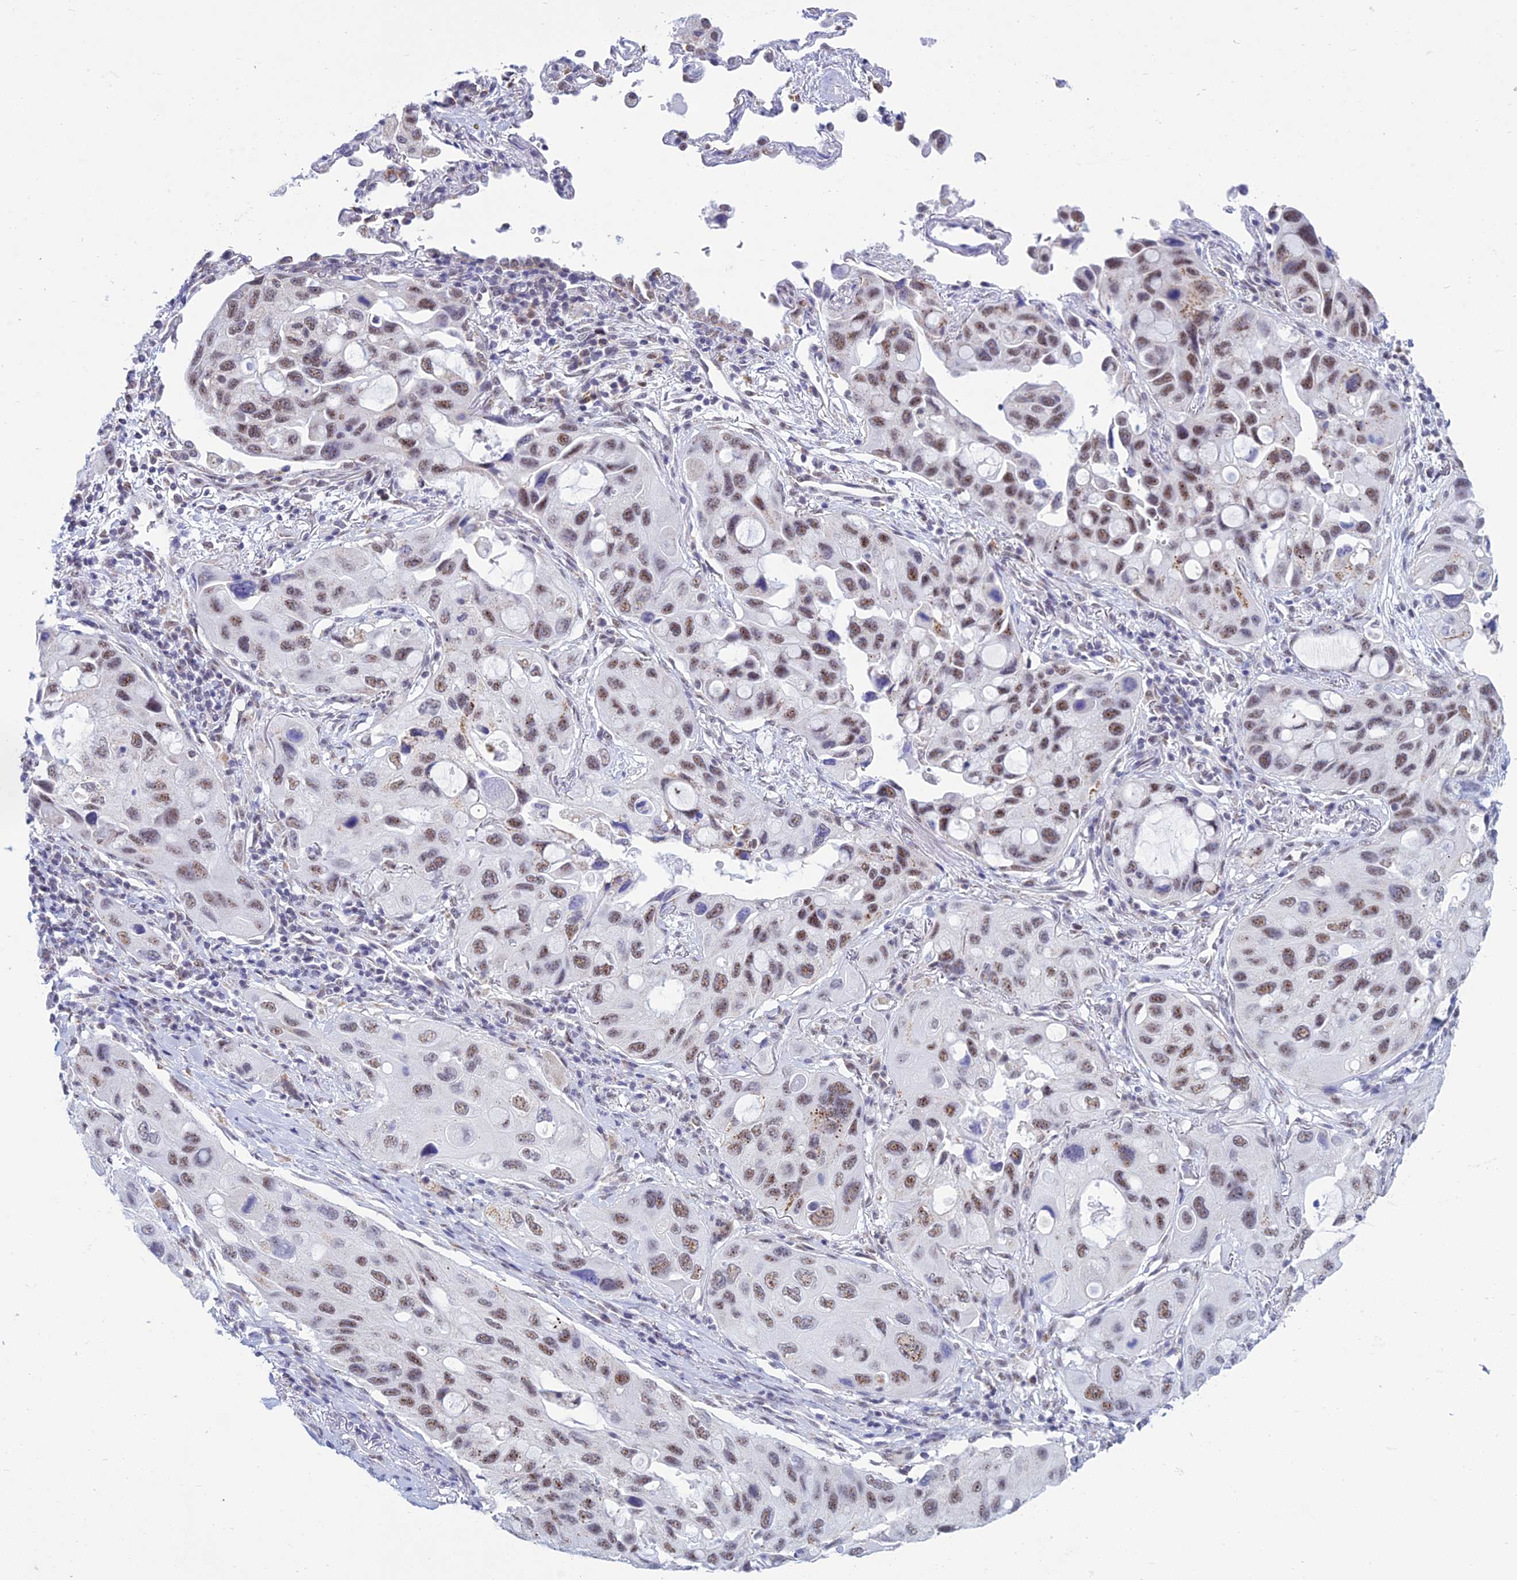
{"staining": {"intensity": "moderate", "quantity": ">75%", "location": "nuclear"}, "tissue": "lung cancer", "cell_type": "Tumor cells", "image_type": "cancer", "snomed": [{"axis": "morphology", "description": "Squamous cell carcinoma, NOS"}, {"axis": "topography", "description": "Lung"}], "caption": "A photomicrograph of human lung squamous cell carcinoma stained for a protein reveals moderate nuclear brown staining in tumor cells.", "gene": "KLF14", "patient": {"sex": "female", "age": 73}}